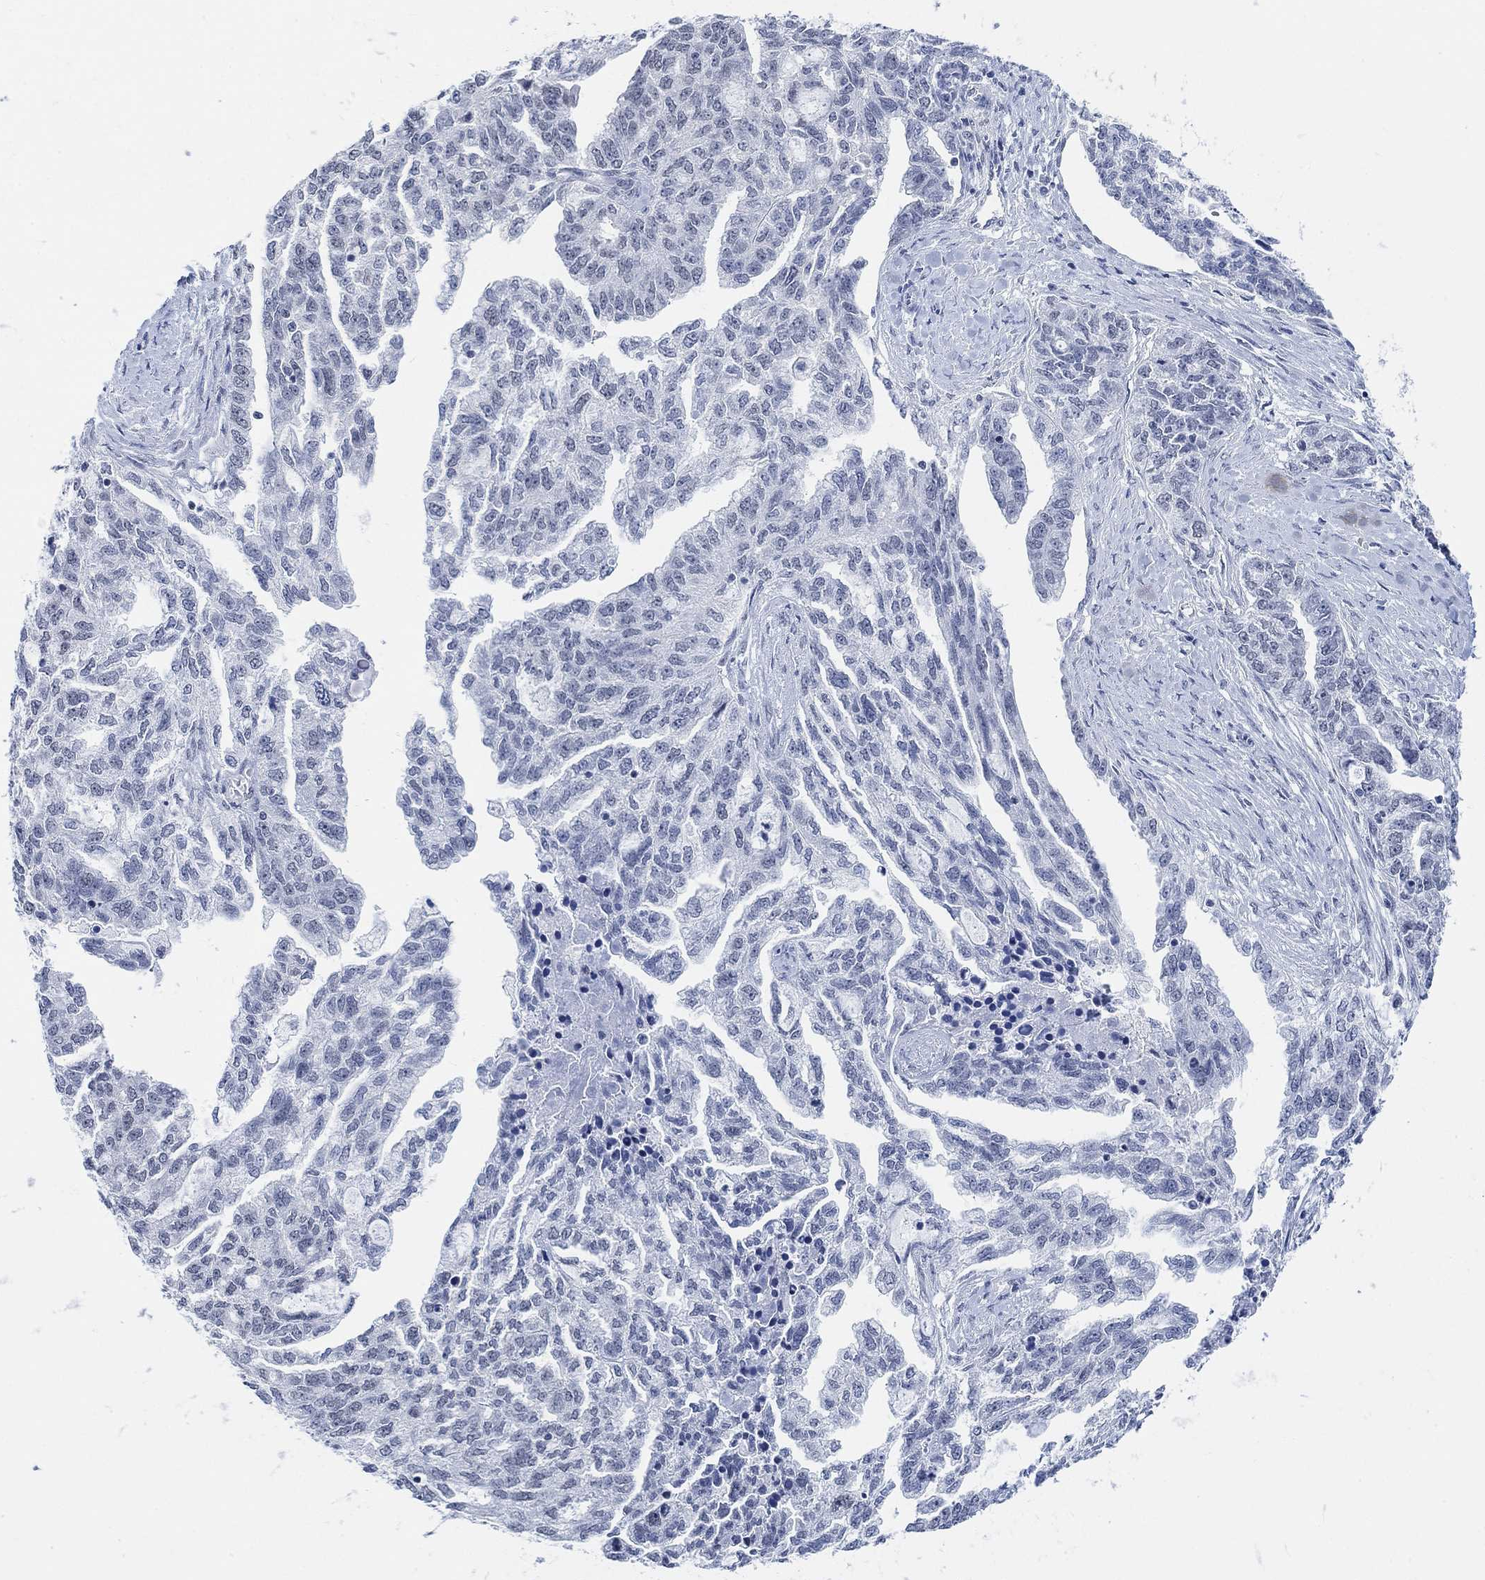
{"staining": {"intensity": "negative", "quantity": "none", "location": "none"}, "tissue": "ovarian cancer", "cell_type": "Tumor cells", "image_type": "cancer", "snomed": [{"axis": "morphology", "description": "Cystadenocarcinoma, serous, NOS"}, {"axis": "topography", "description": "Ovary"}], "caption": "DAB (3,3'-diaminobenzidine) immunohistochemical staining of ovarian serous cystadenocarcinoma demonstrates no significant staining in tumor cells.", "gene": "PURG", "patient": {"sex": "female", "age": 51}}